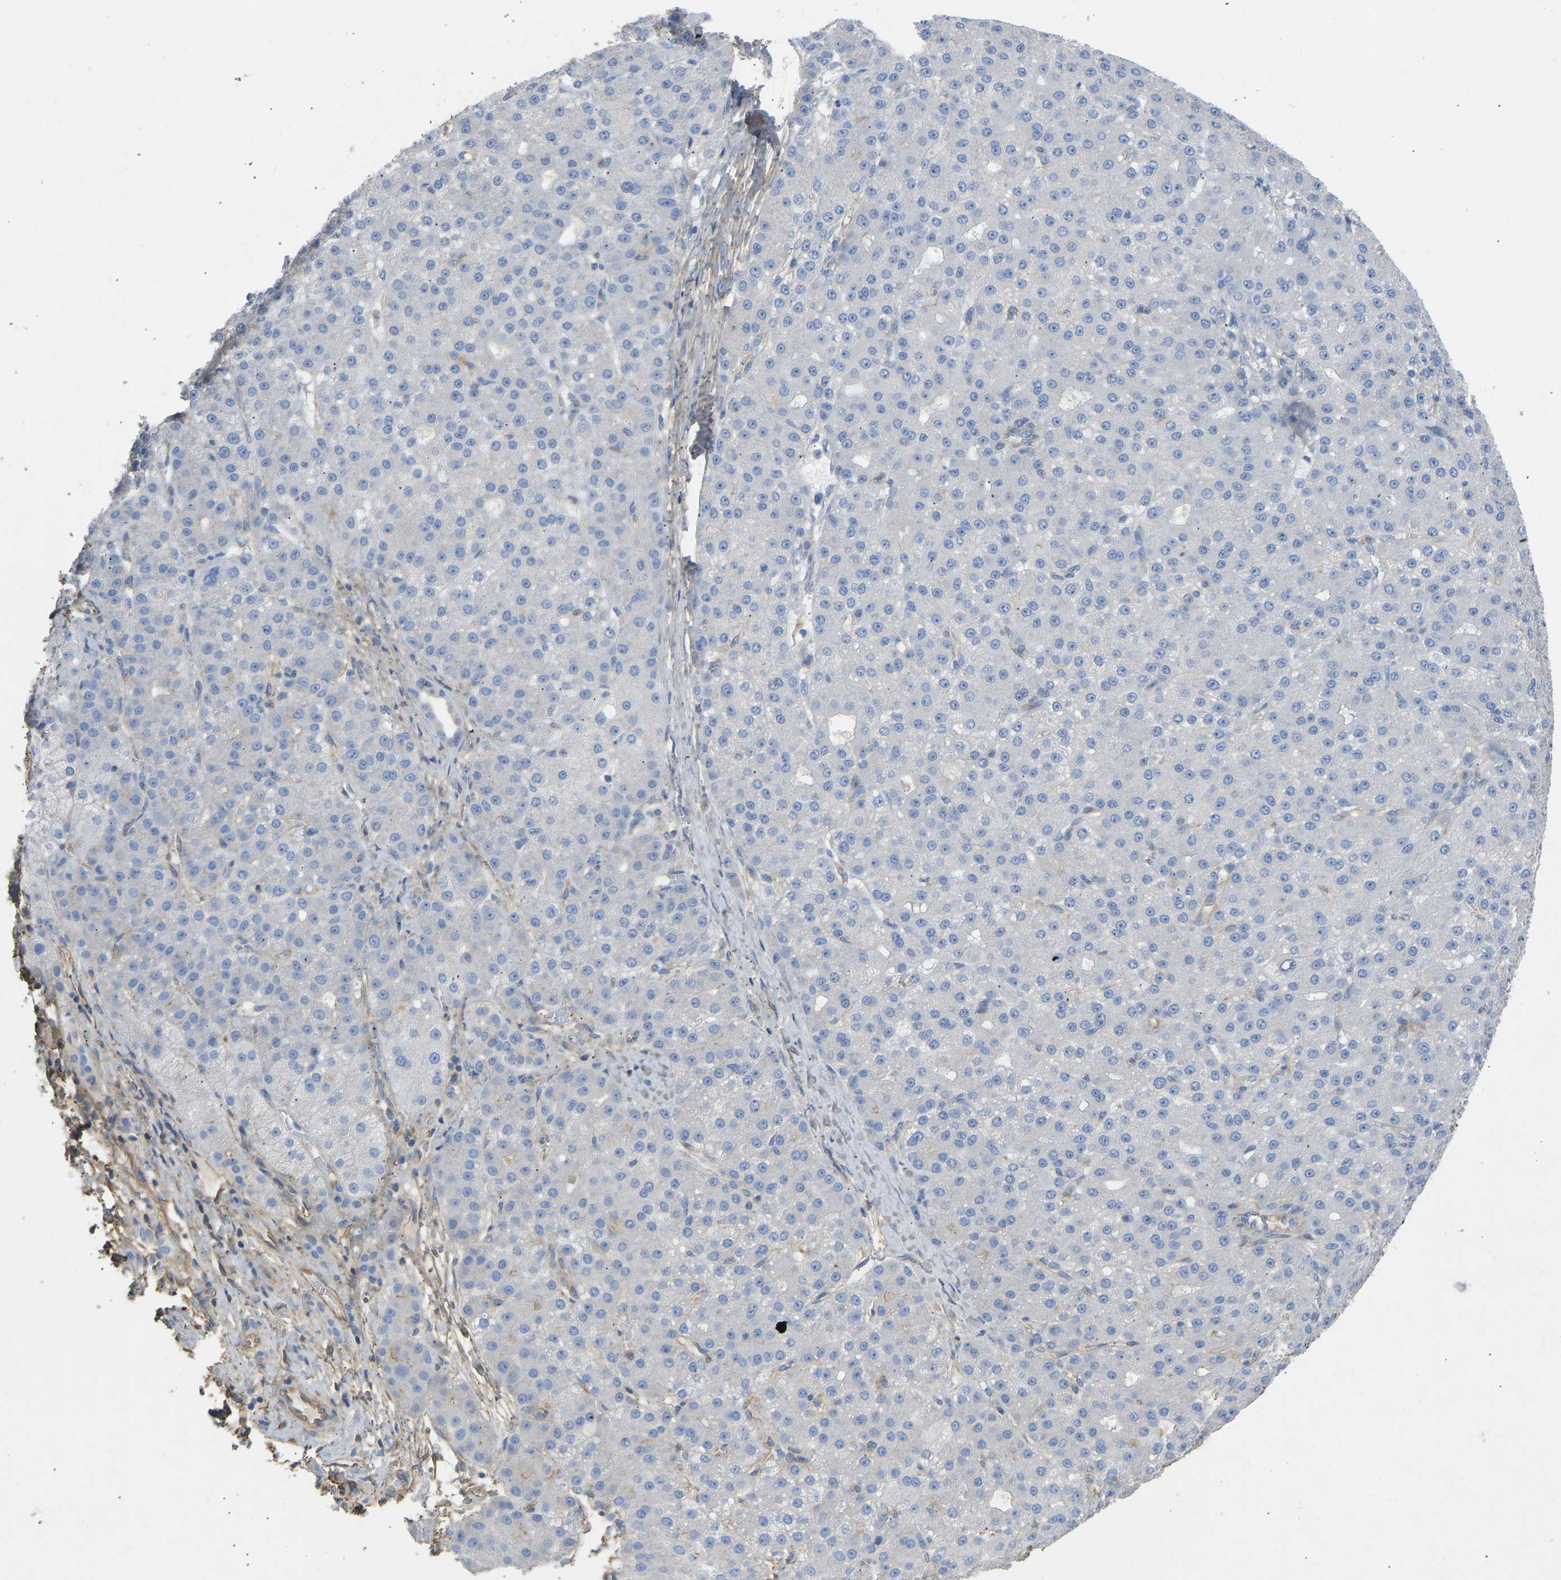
{"staining": {"intensity": "moderate", "quantity": "<25%", "location": "cytoplasmic/membranous"}, "tissue": "liver cancer", "cell_type": "Tumor cells", "image_type": "cancer", "snomed": [{"axis": "morphology", "description": "Carcinoma, Hepatocellular, NOS"}, {"axis": "topography", "description": "Liver"}], "caption": "Tumor cells demonstrate moderate cytoplasmic/membranous positivity in approximately <25% of cells in liver hepatocellular carcinoma.", "gene": "TECTA", "patient": {"sex": "male", "age": 67}}